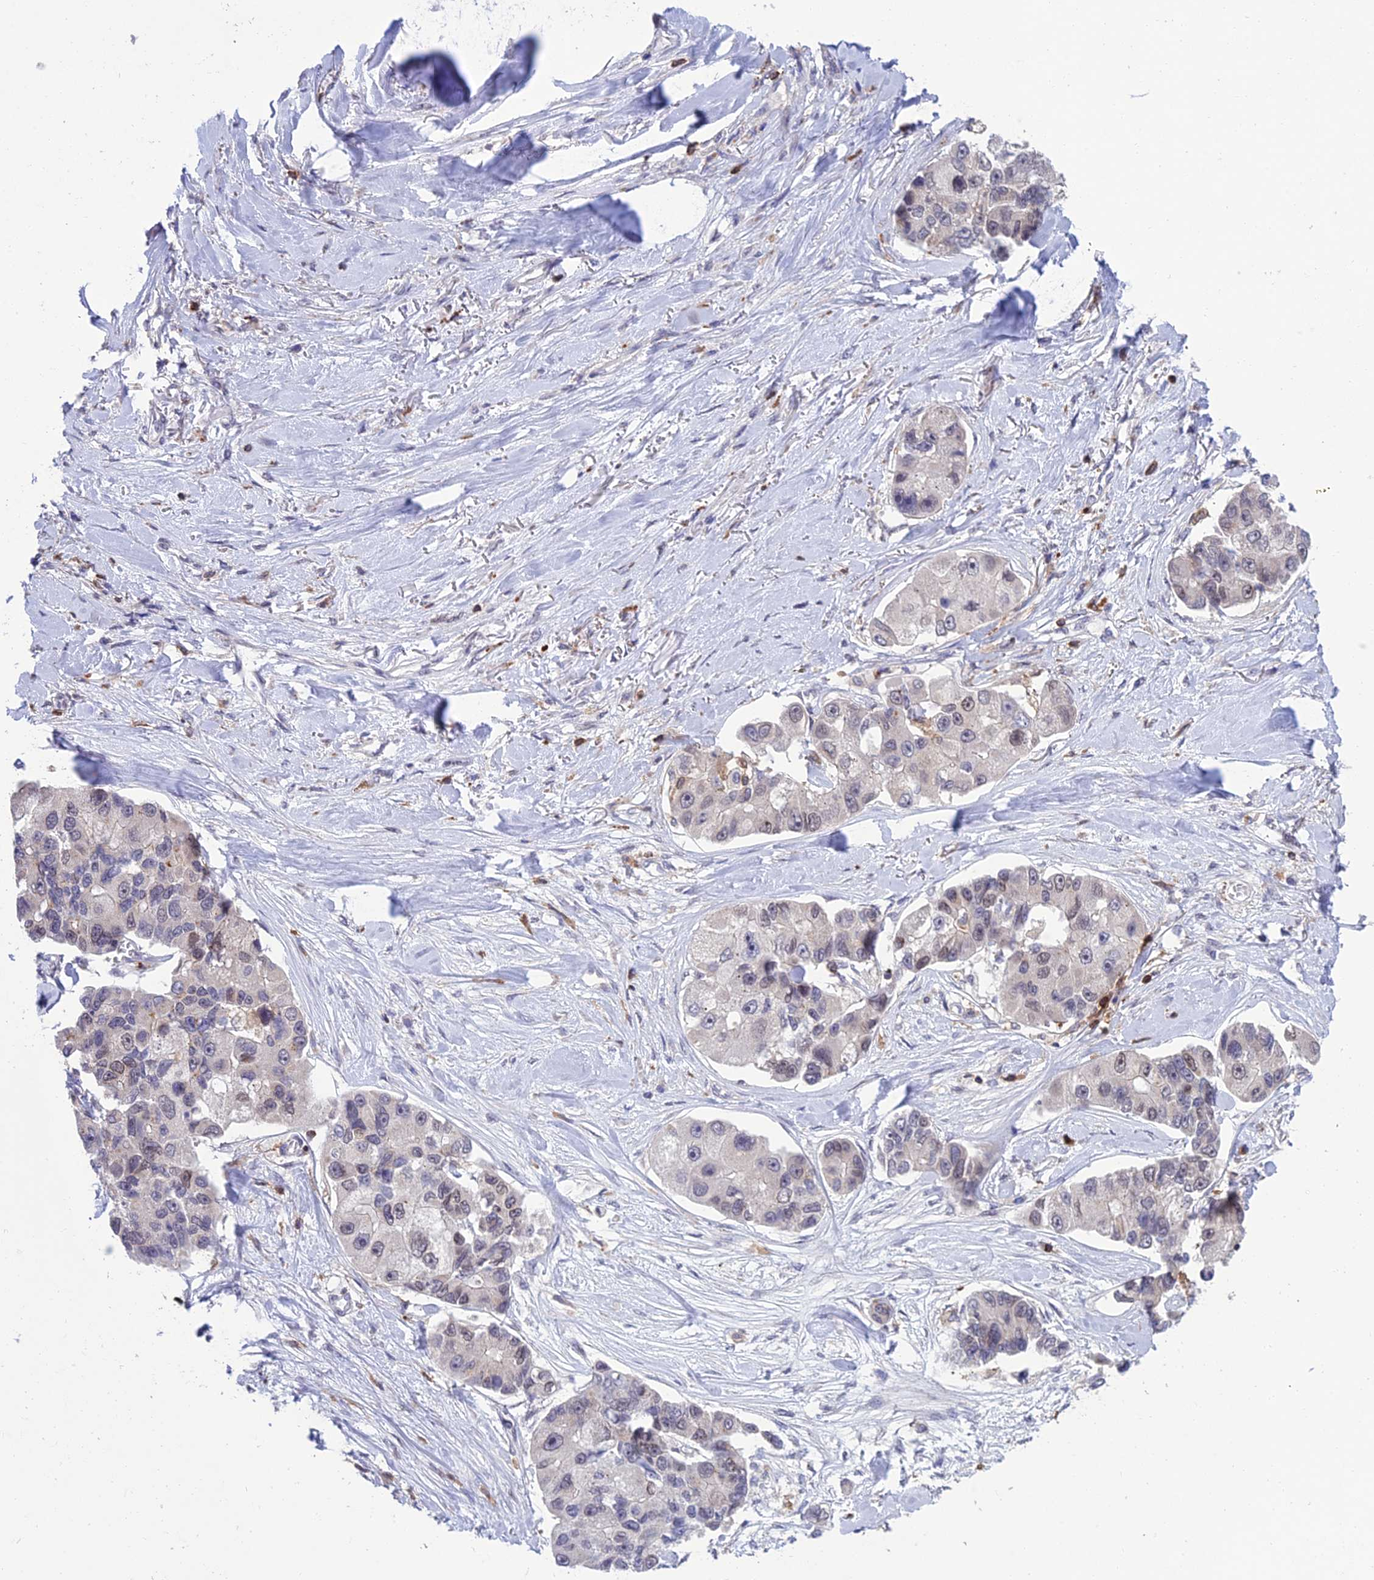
{"staining": {"intensity": "weak", "quantity": "<25%", "location": "nuclear"}, "tissue": "lung cancer", "cell_type": "Tumor cells", "image_type": "cancer", "snomed": [{"axis": "morphology", "description": "Adenocarcinoma, NOS"}, {"axis": "topography", "description": "Lung"}], "caption": "This is an immunohistochemistry photomicrograph of lung cancer (adenocarcinoma). There is no staining in tumor cells.", "gene": "FAM76A", "patient": {"sex": "female", "age": 54}}